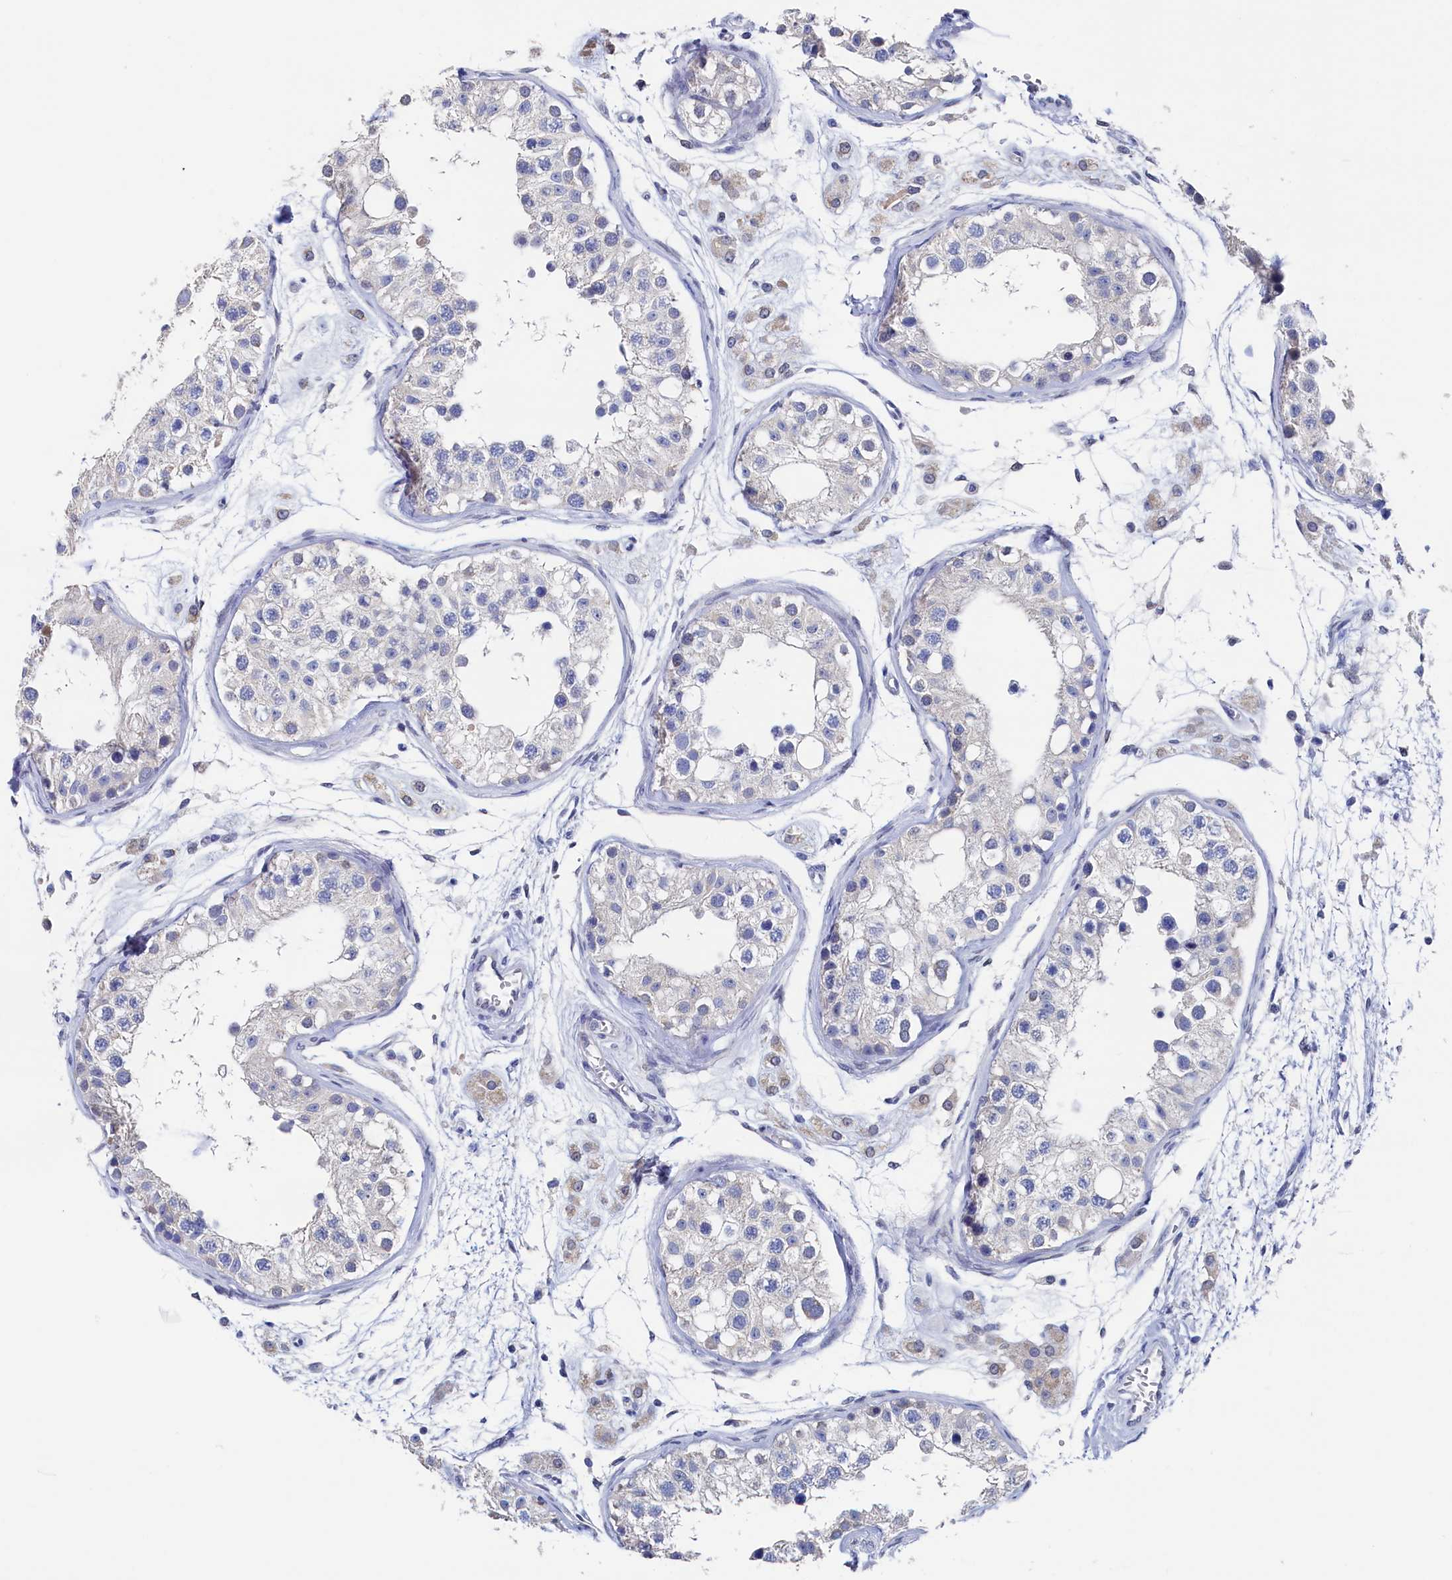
{"staining": {"intensity": "negative", "quantity": "none", "location": "none"}, "tissue": "testis", "cell_type": "Cells in seminiferous ducts", "image_type": "normal", "snomed": [{"axis": "morphology", "description": "Normal tissue, NOS"}, {"axis": "morphology", "description": "Adenocarcinoma, metastatic, NOS"}, {"axis": "topography", "description": "Testis"}], "caption": "High magnification brightfield microscopy of normal testis stained with DAB (3,3'-diaminobenzidine) (brown) and counterstained with hematoxylin (blue): cells in seminiferous ducts show no significant expression. (Brightfield microscopy of DAB immunohistochemistry (IHC) at high magnification).", "gene": "C11orf54", "patient": {"sex": "male", "age": 26}}